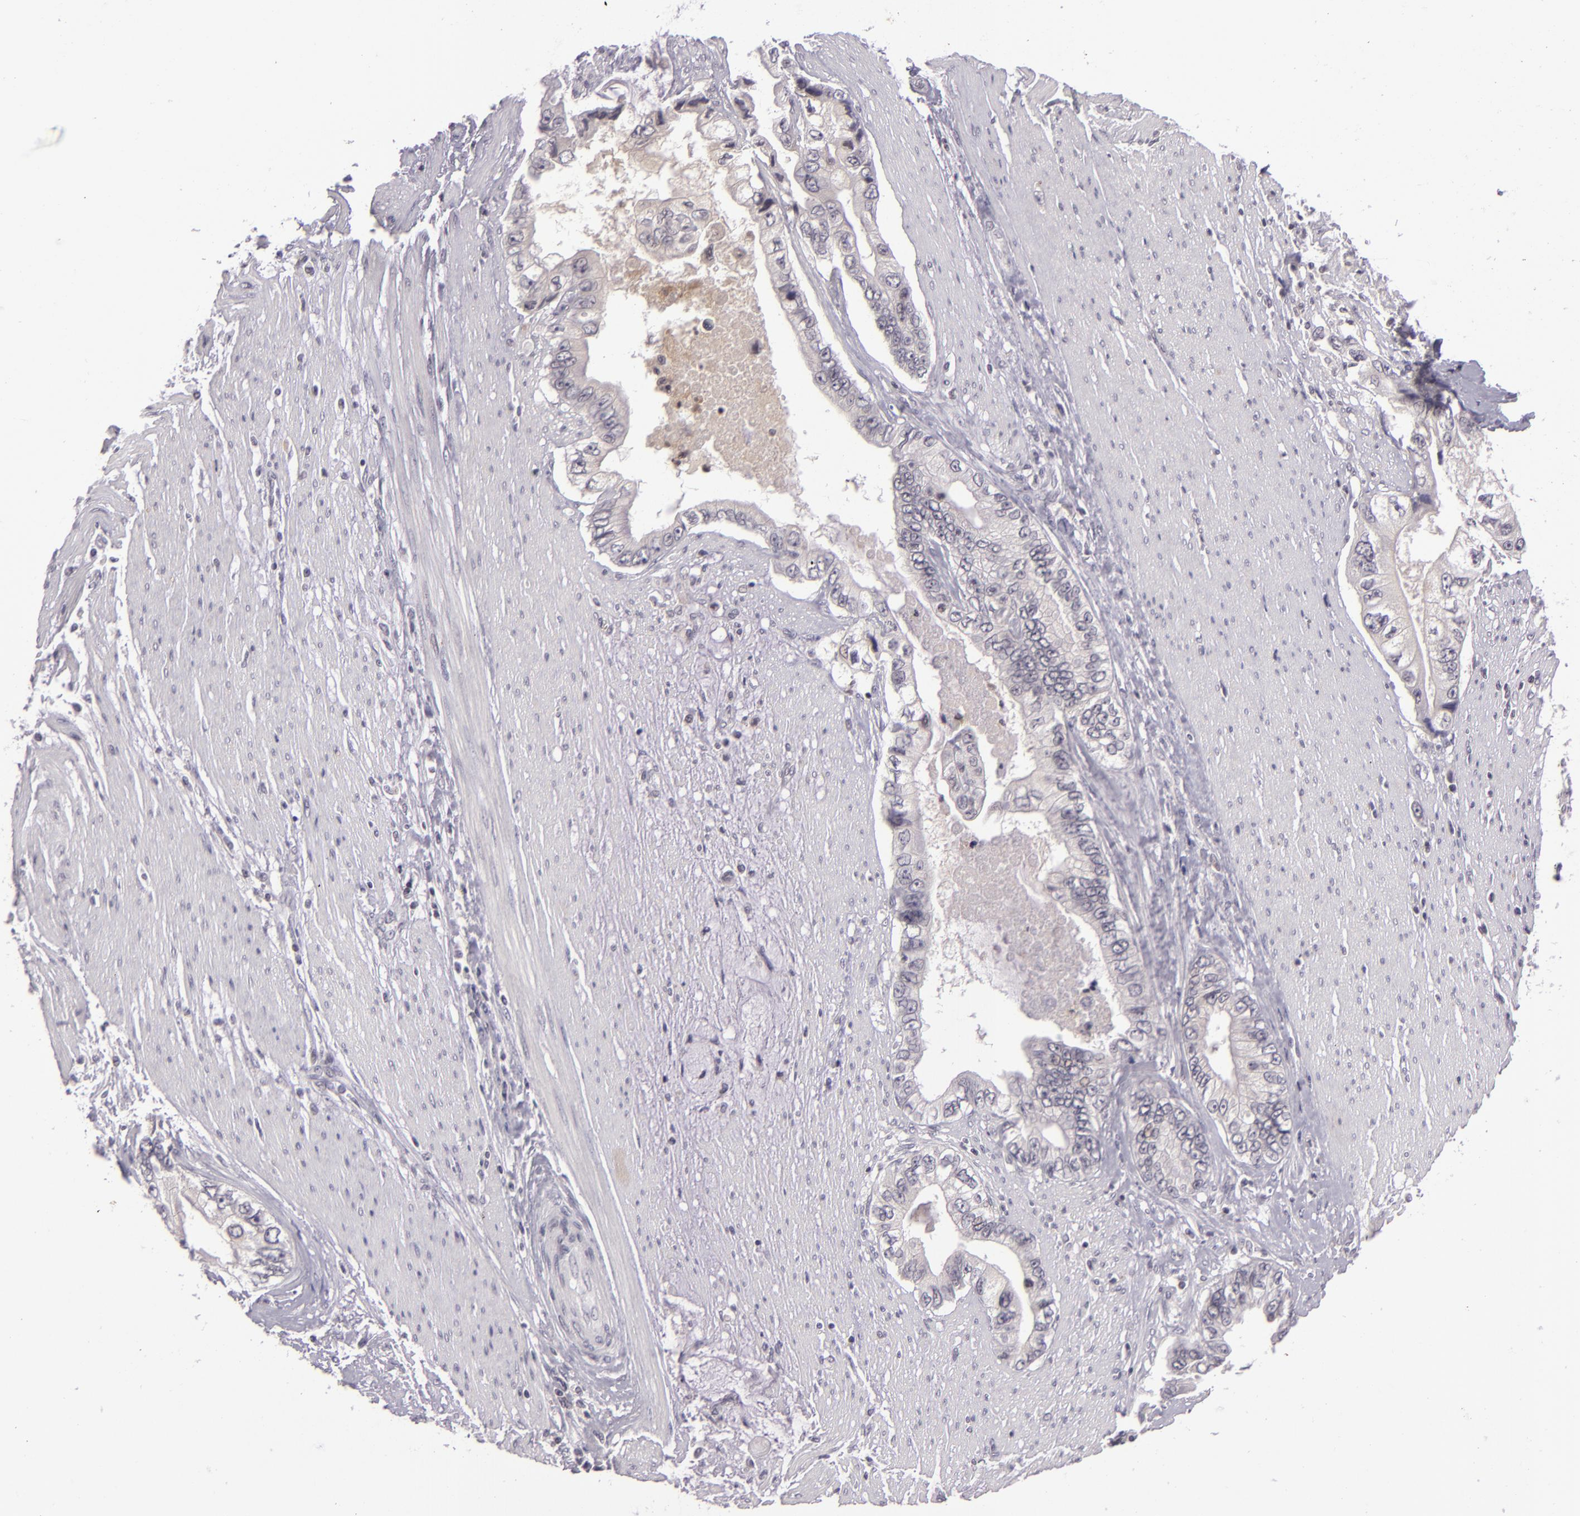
{"staining": {"intensity": "negative", "quantity": "none", "location": "none"}, "tissue": "pancreatic cancer", "cell_type": "Tumor cells", "image_type": "cancer", "snomed": [{"axis": "morphology", "description": "Adenocarcinoma, NOS"}, {"axis": "topography", "description": "Pancreas"}, {"axis": "topography", "description": "Stomach, upper"}], "caption": "The image displays no significant positivity in tumor cells of pancreatic cancer (adenocarcinoma).", "gene": "CASP8", "patient": {"sex": "male", "age": 77}}